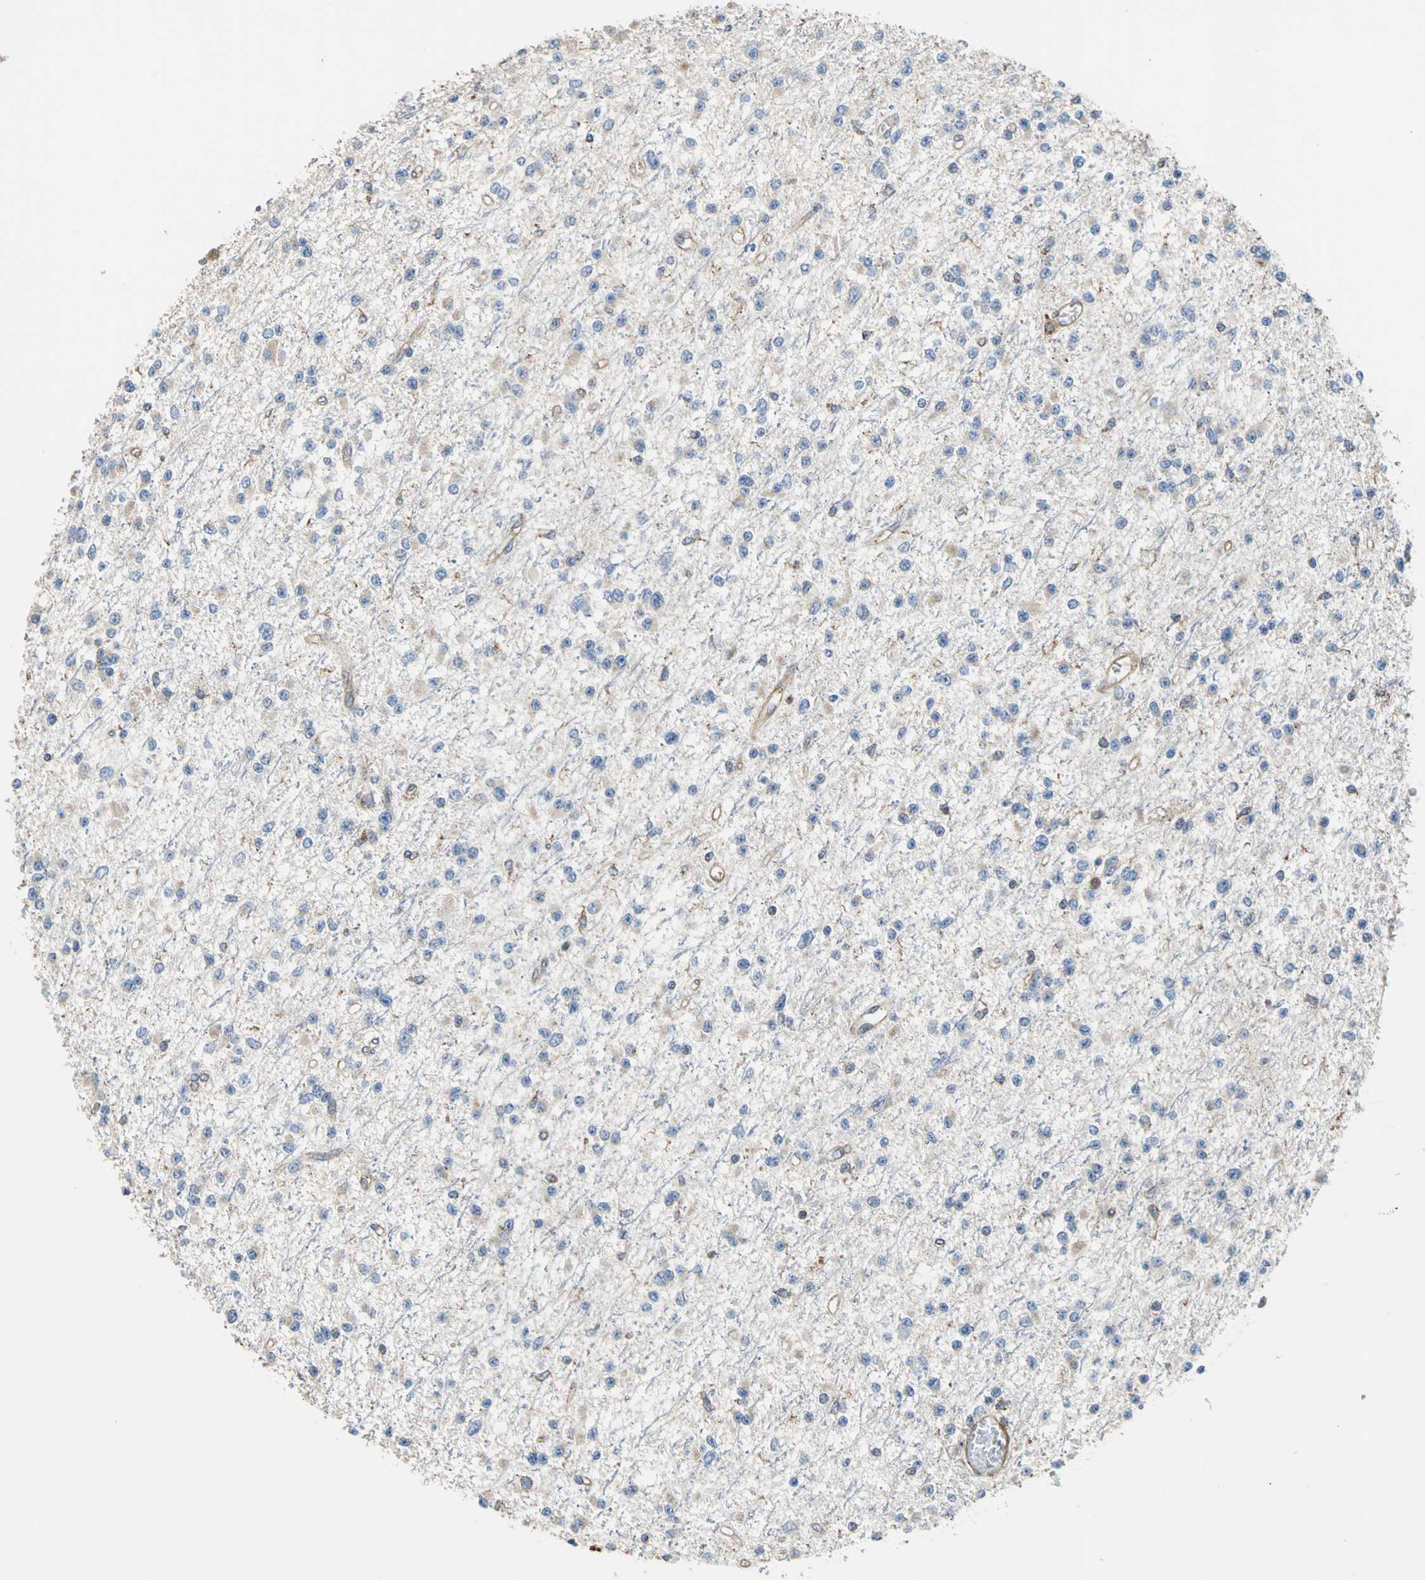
{"staining": {"intensity": "negative", "quantity": "none", "location": "none"}, "tissue": "glioma", "cell_type": "Tumor cells", "image_type": "cancer", "snomed": [{"axis": "morphology", "description": "Glioma, malignant, Low grade"}, {"axis": "topography", "description": "Brain"}], "caption": "High power microscopy image of an immunohistochemistry histopathology image of glioma, revealing no significant staining in tumor cells.", "gene": "PLCG2", "patient": {"sex": "female", "age": 22}}